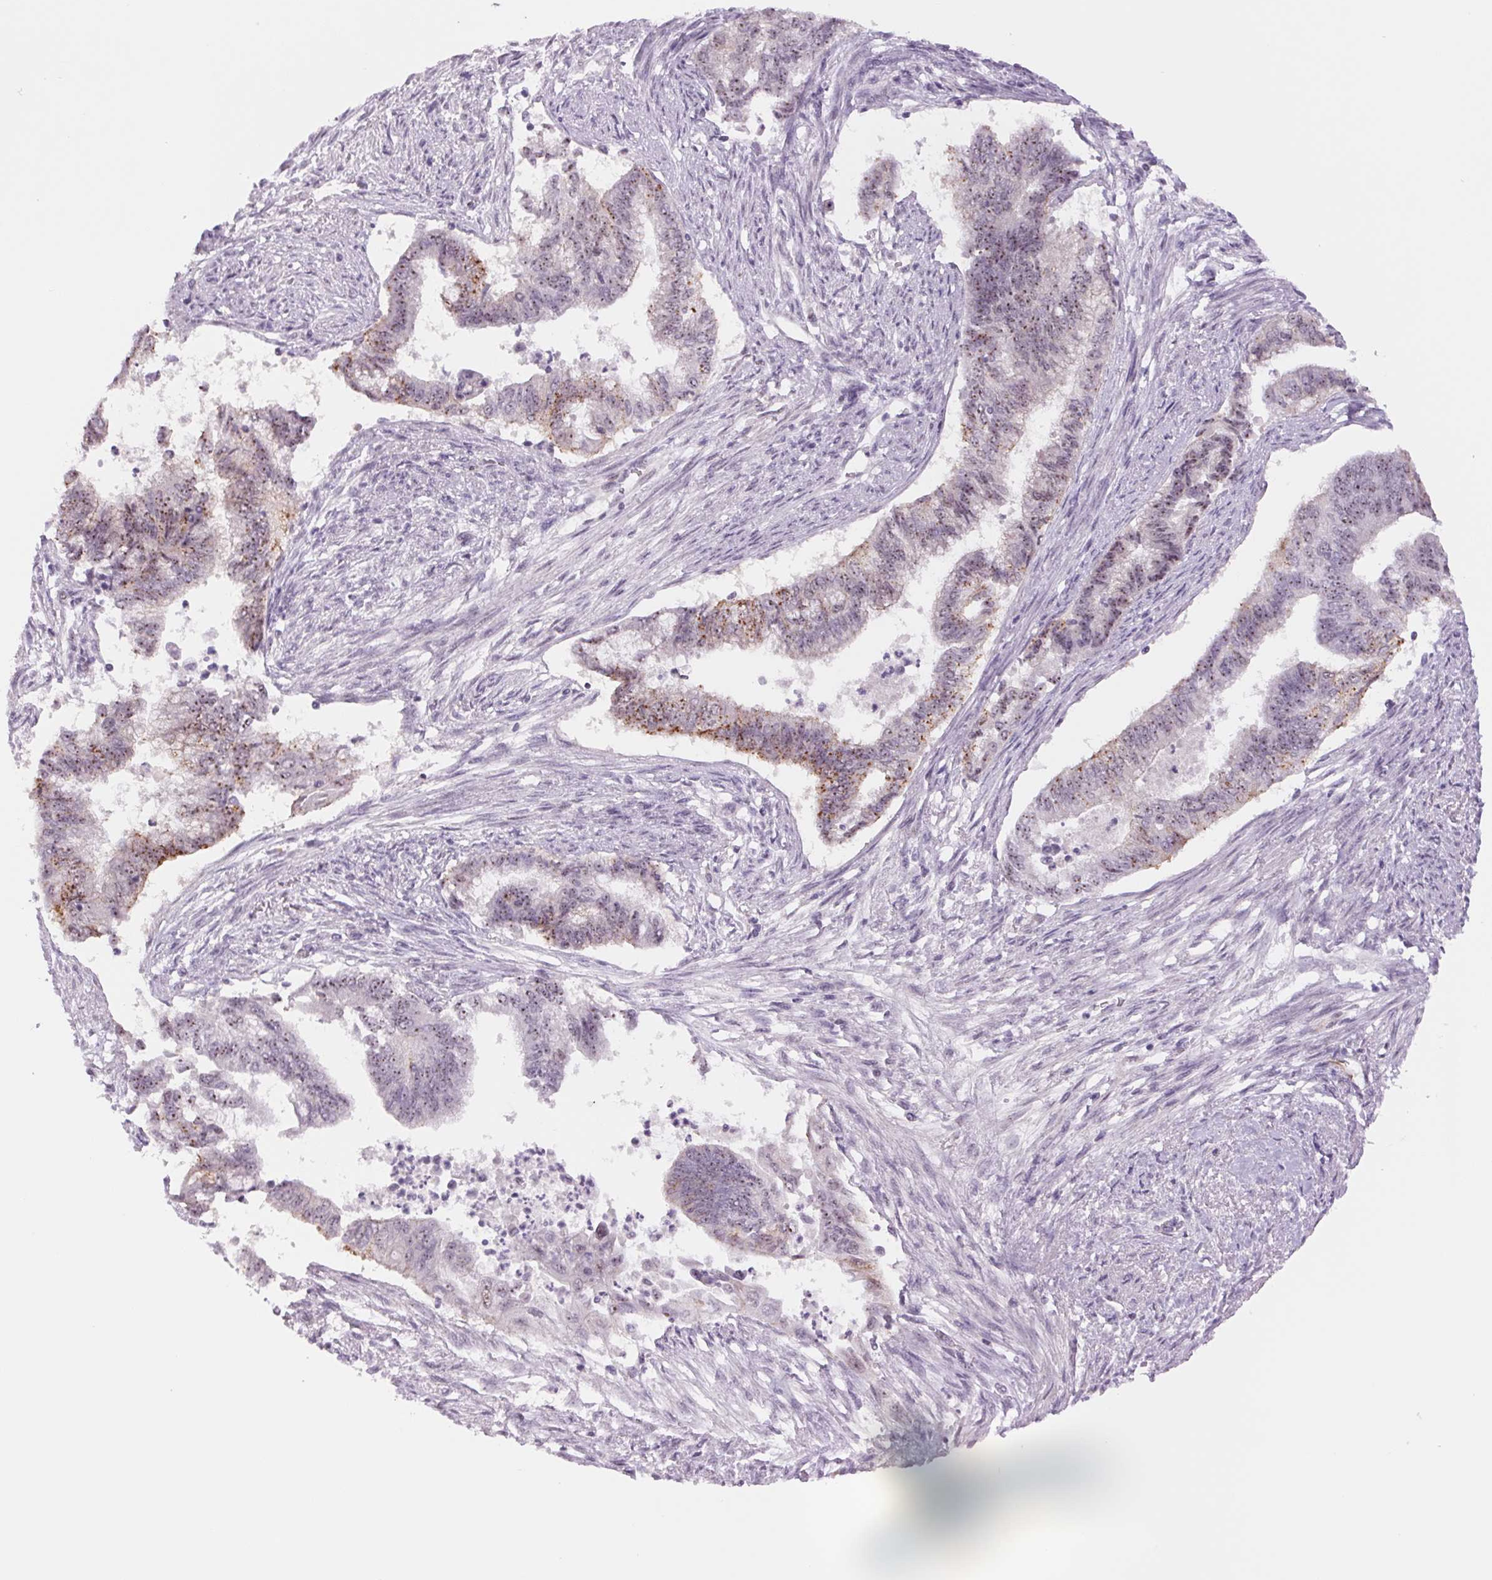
{"staining": {"intensity": "weak", "quantity": "25%-75%", "location": "cytoplasmic/membranous,nuclear"}, "tissue": "endometrial cancer", "cell_type": "Tumor cells", "image_type": "cancer", "snomed": [{"axis": "morphology", "description": "Adenocarcinoma, NOS"}, {"axis": "topography", "description": "Endometrium"}], "caption": "Immunohistochemistry image of human endometrial cancer (adenocarcinoma) stained for a protein (brown), which shows low levels of weak cytoplasmic/membranous and nuclear positivity in approximately 25%-75% of tumor cells.", "gene": "ZC3H14", "patient": {"sex": "female", "age": 65}}